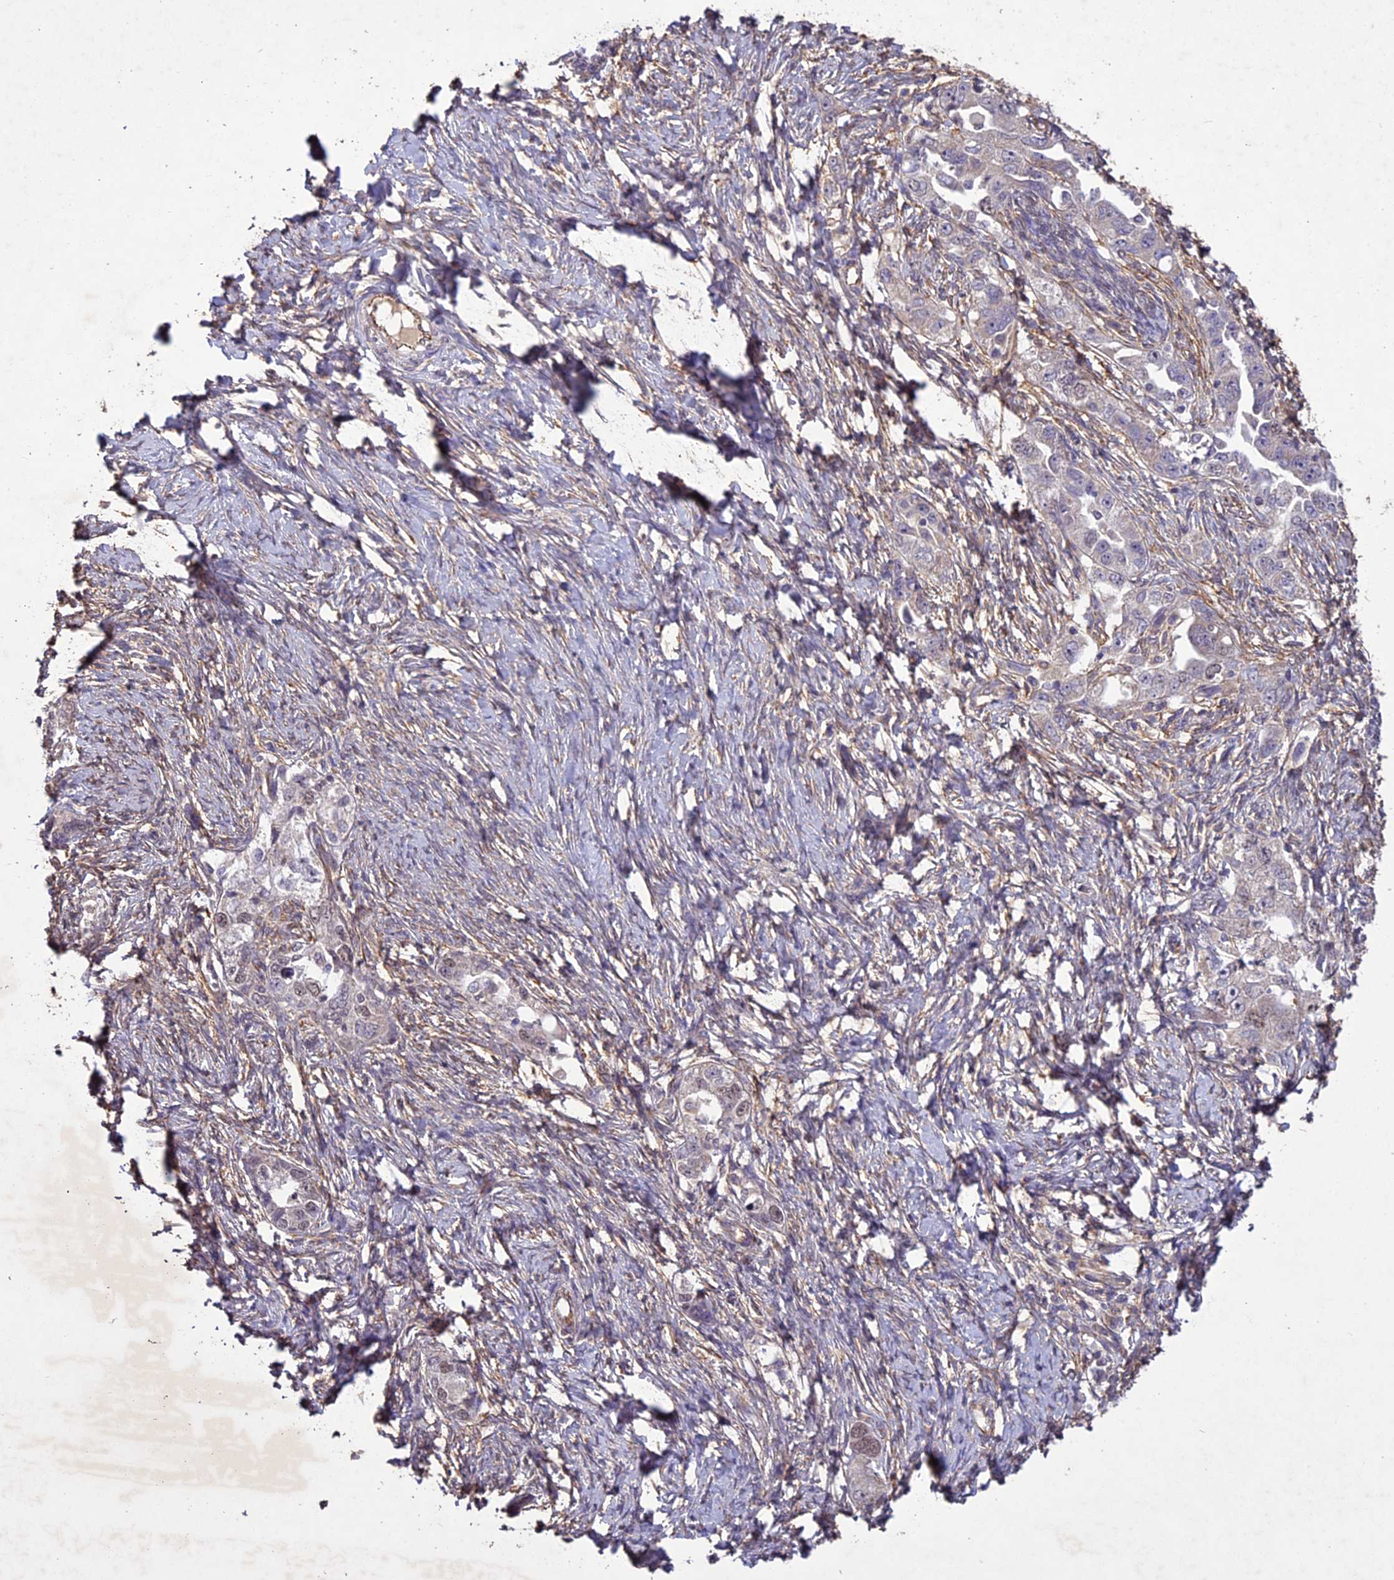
{"staining": {"intensity": "weak", "quantity": "<25%", "location": "nuclear"}, "tissue": "ovarian cancer", "cell_type": "Tumor cells", "image_type": "cancer", "snomed": [{"axis": "morphology", "description": "Carcinoma, NOS"}, {"axis": "morphology", "description": "Cystadenocarcinoma, serous, NOS"}, {"axis": "topography", "description": "Ovary"}], "caption": "DAB immunohistochemical staining of human ovarian carcinoma exhibits no significant expression in tumor cells. (Immunohistochemistry (ihc), brightfield microscopy, high magnification).", "gene": "C3orf70", "patient": {"sex": "female", "age": 69}}